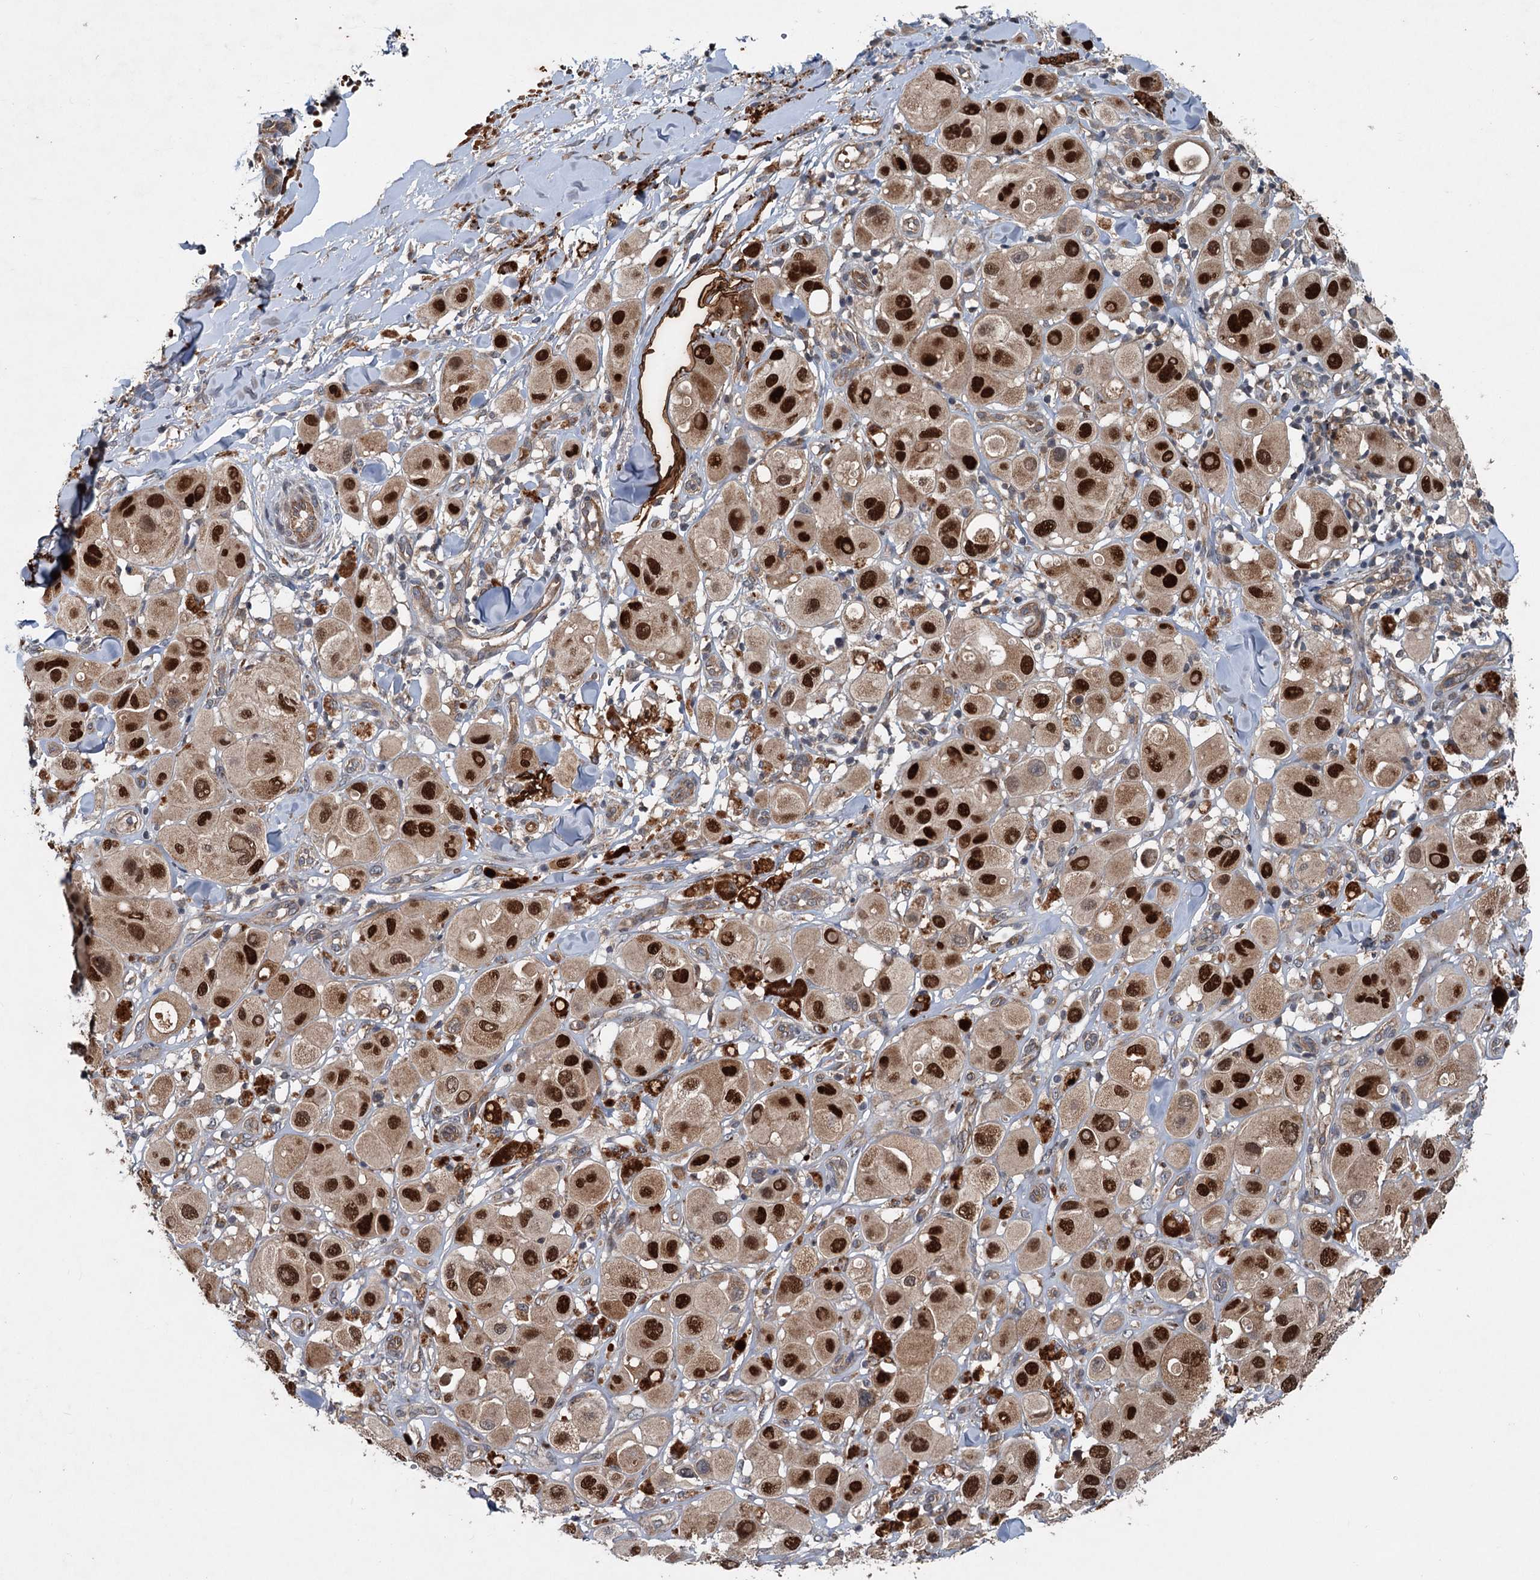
{"staining": {"intensity": "strong", "quantity": ">75%", "location": "cytoplasmic/membranous,nuclear"}, "tissue": "melanoma", "cell_type": "Tumor cells", "image_type": "cancer", "snomed": [{"axis": "morphology", "description": "Malignant melanoma, Metastatic site"}, {"axis": "topography", "description": "Skin"}], "caption": "Protein staining of malignant melanoma (metastatic site) tissue demonstrates strong cytoplasmic/membranous and nuclear expression in approximately >75% of tumor cells. The staining was performed using DAB to visualize the protein expression in brown, while the nuclei were stained in blue with hematoxylin (Magnification: 20x).", "gene": "N4BP2L2", "patient": {"sex": "male", "age": 41}}